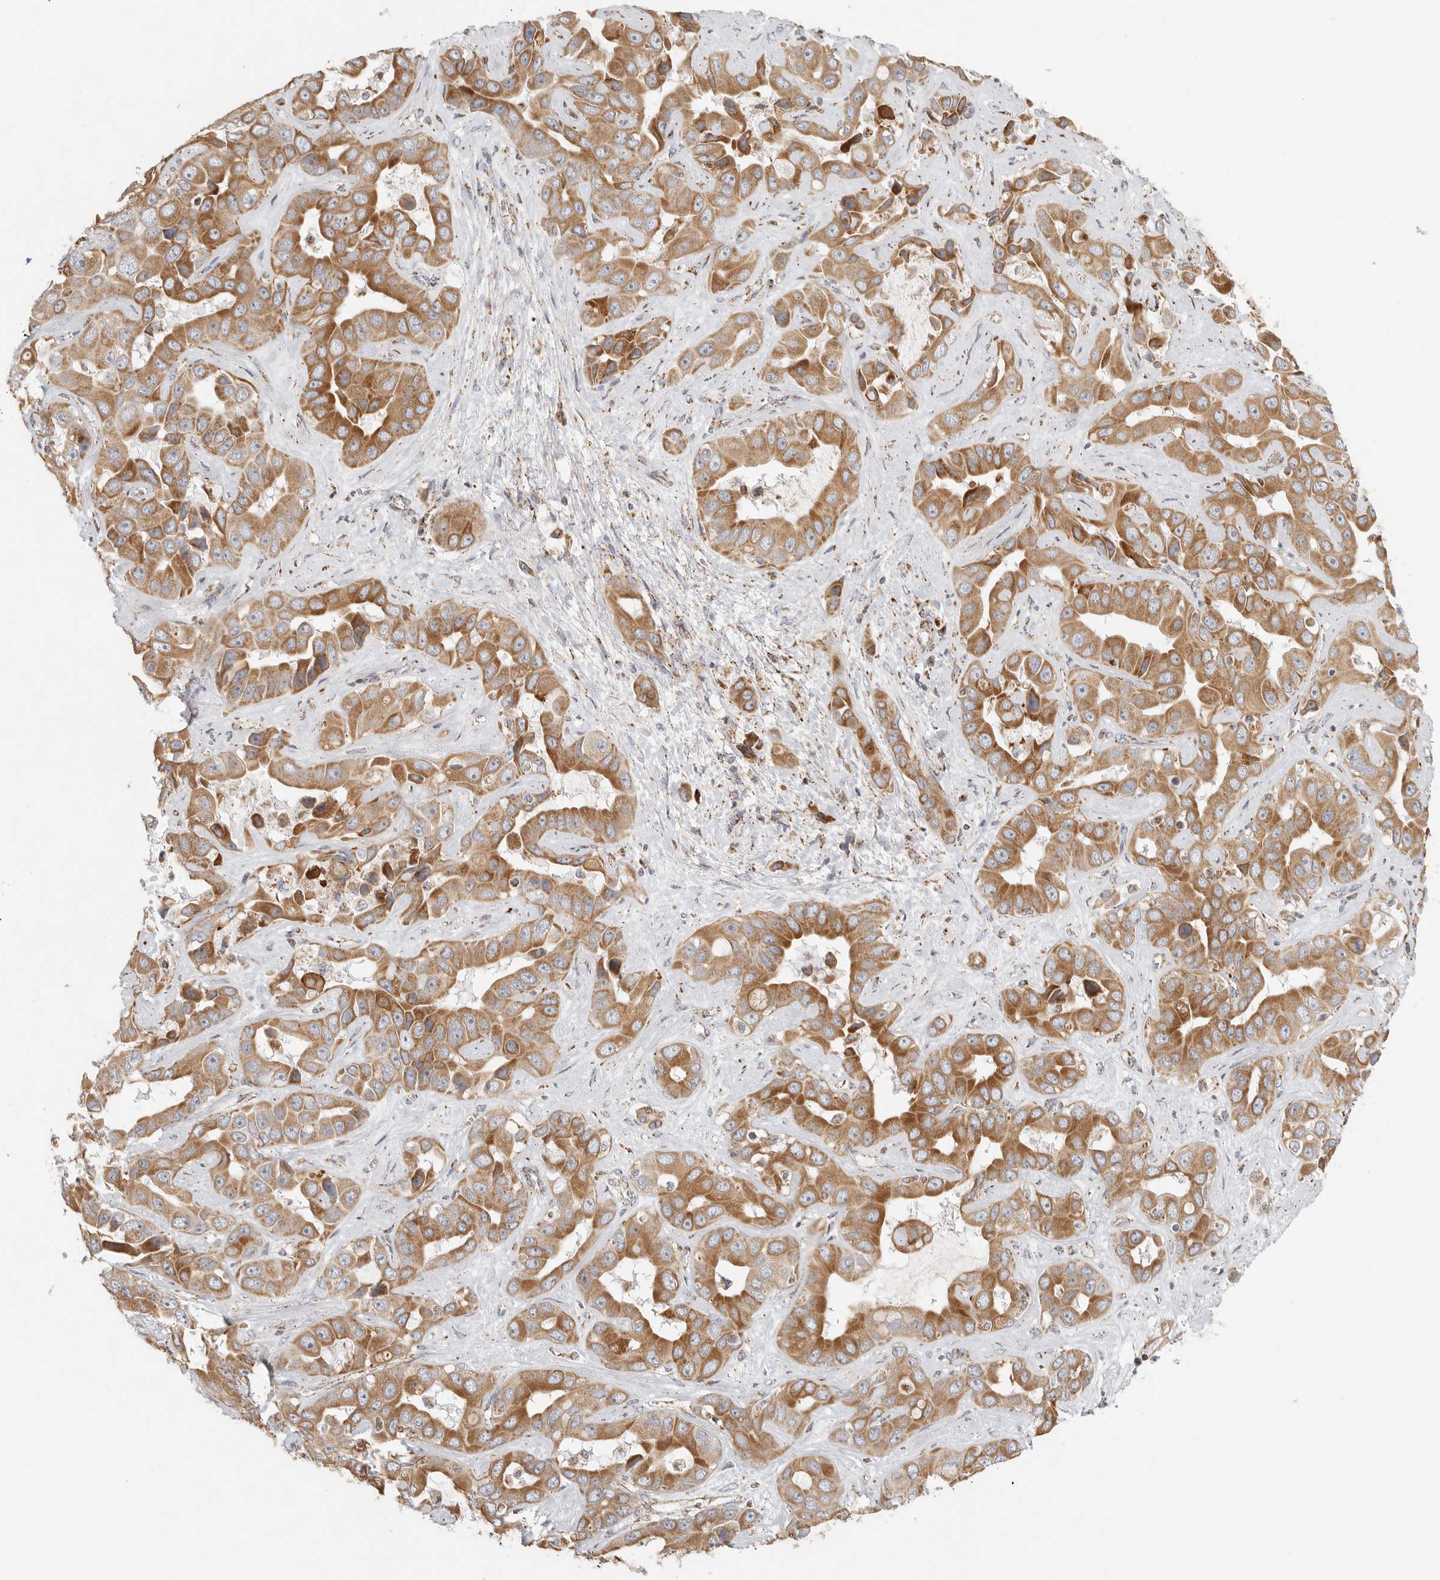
{"staining": {"intensity": "moderate", "quantity": ">75%", "location": "cytoplasmic/membranous"}, "tissue": "liver cancer", "cell_type": "Tumor cells", "image_type": "cancer", "snomed": [{"axis": "morphology", "description": "Cholangiocarcinoma"}, {"axis": "topography", "description": "Liver"}], "caption": "Cholangiocarcinoma (liver) was stained to show a protein in brown. There is medium levels of moderate cytoplasmic/membranous staining in about >75% of tumor cells. The protein is shown in brown color, while the nuclei are stained blue.", "gene": "SLC25A26", "patient": {"sex": "female", "age": 52}}